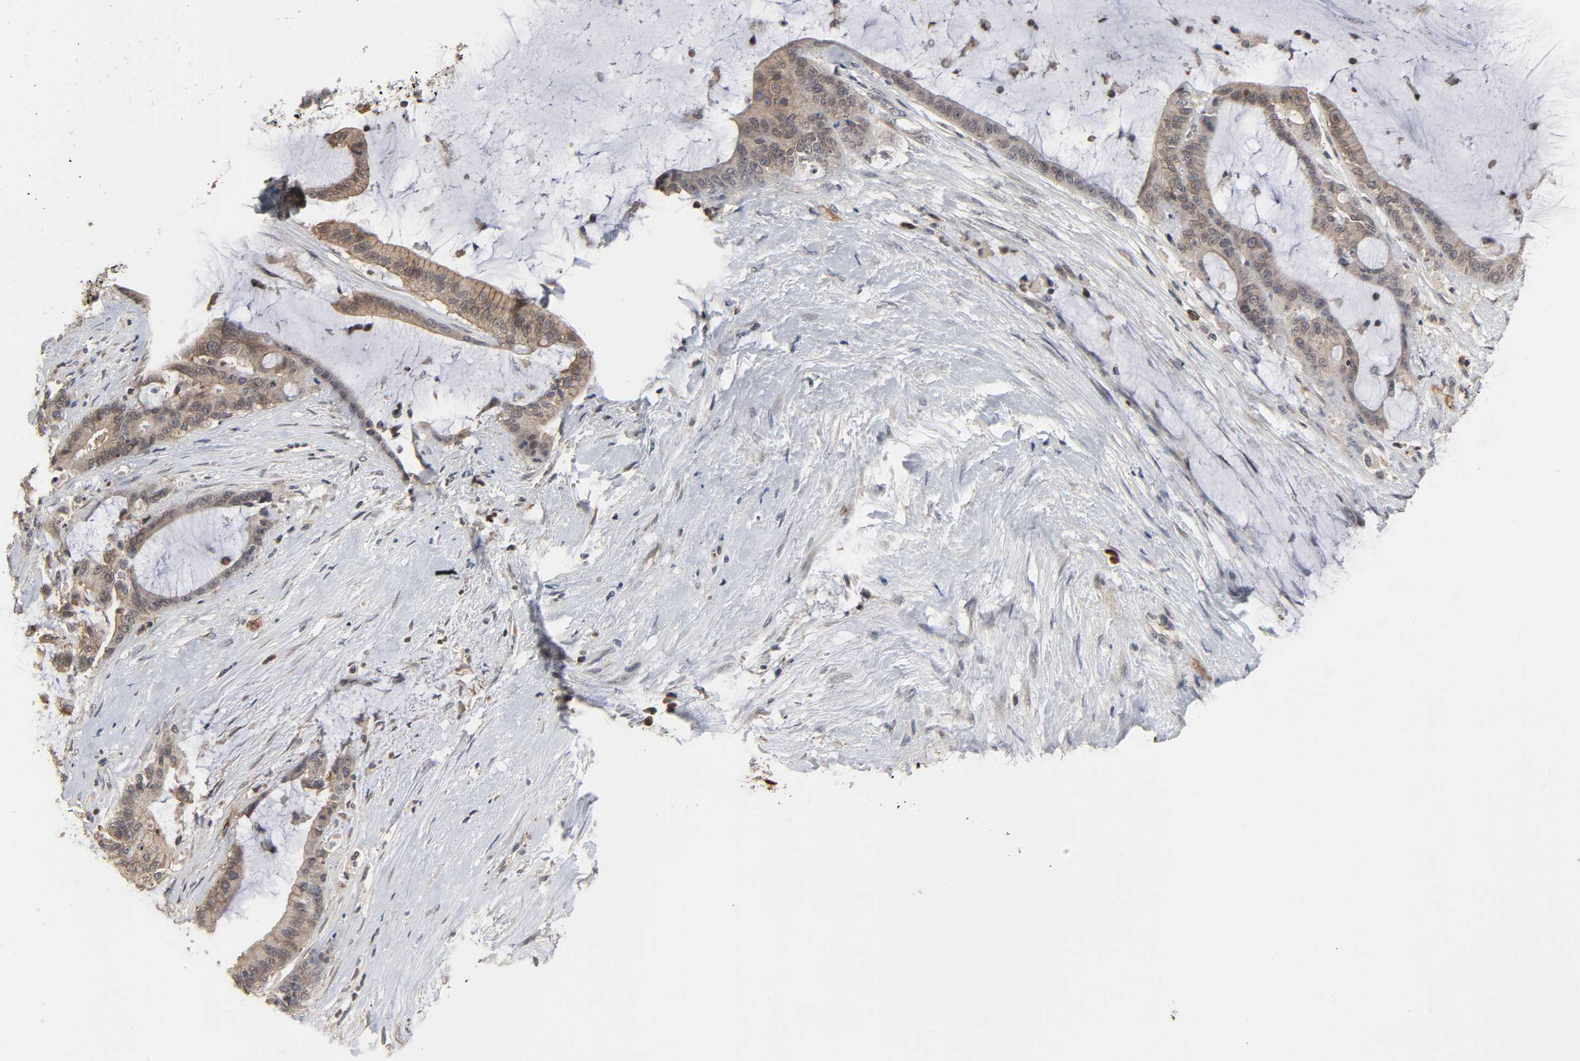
{"staining": {"intensity": "moderate", "quantity": ">75%", "location": "cytoplasmic/membranous,nuclear"}, "tissue": "liver cancer", "cell_type": "Tumor cells", "image_type": "cancer", "snomed": [{"axis": "morphology", "description": "Cholangiocarcinoma"}, {"axis": "topography", "description": "Liver"}], "caption": "DAB immunohistochemical staining of human liver cancer reveals moderate cytoplasmic/membranous and nuclear protein expression in approximately >75% of tumor cells. The staining is performed using DAB brown chromogen to label protein expression. The nuclei are counter-stained blue using hematoxylin.", "gene": "CCDC175", "patient": {"sex": "female", "age": 73}}